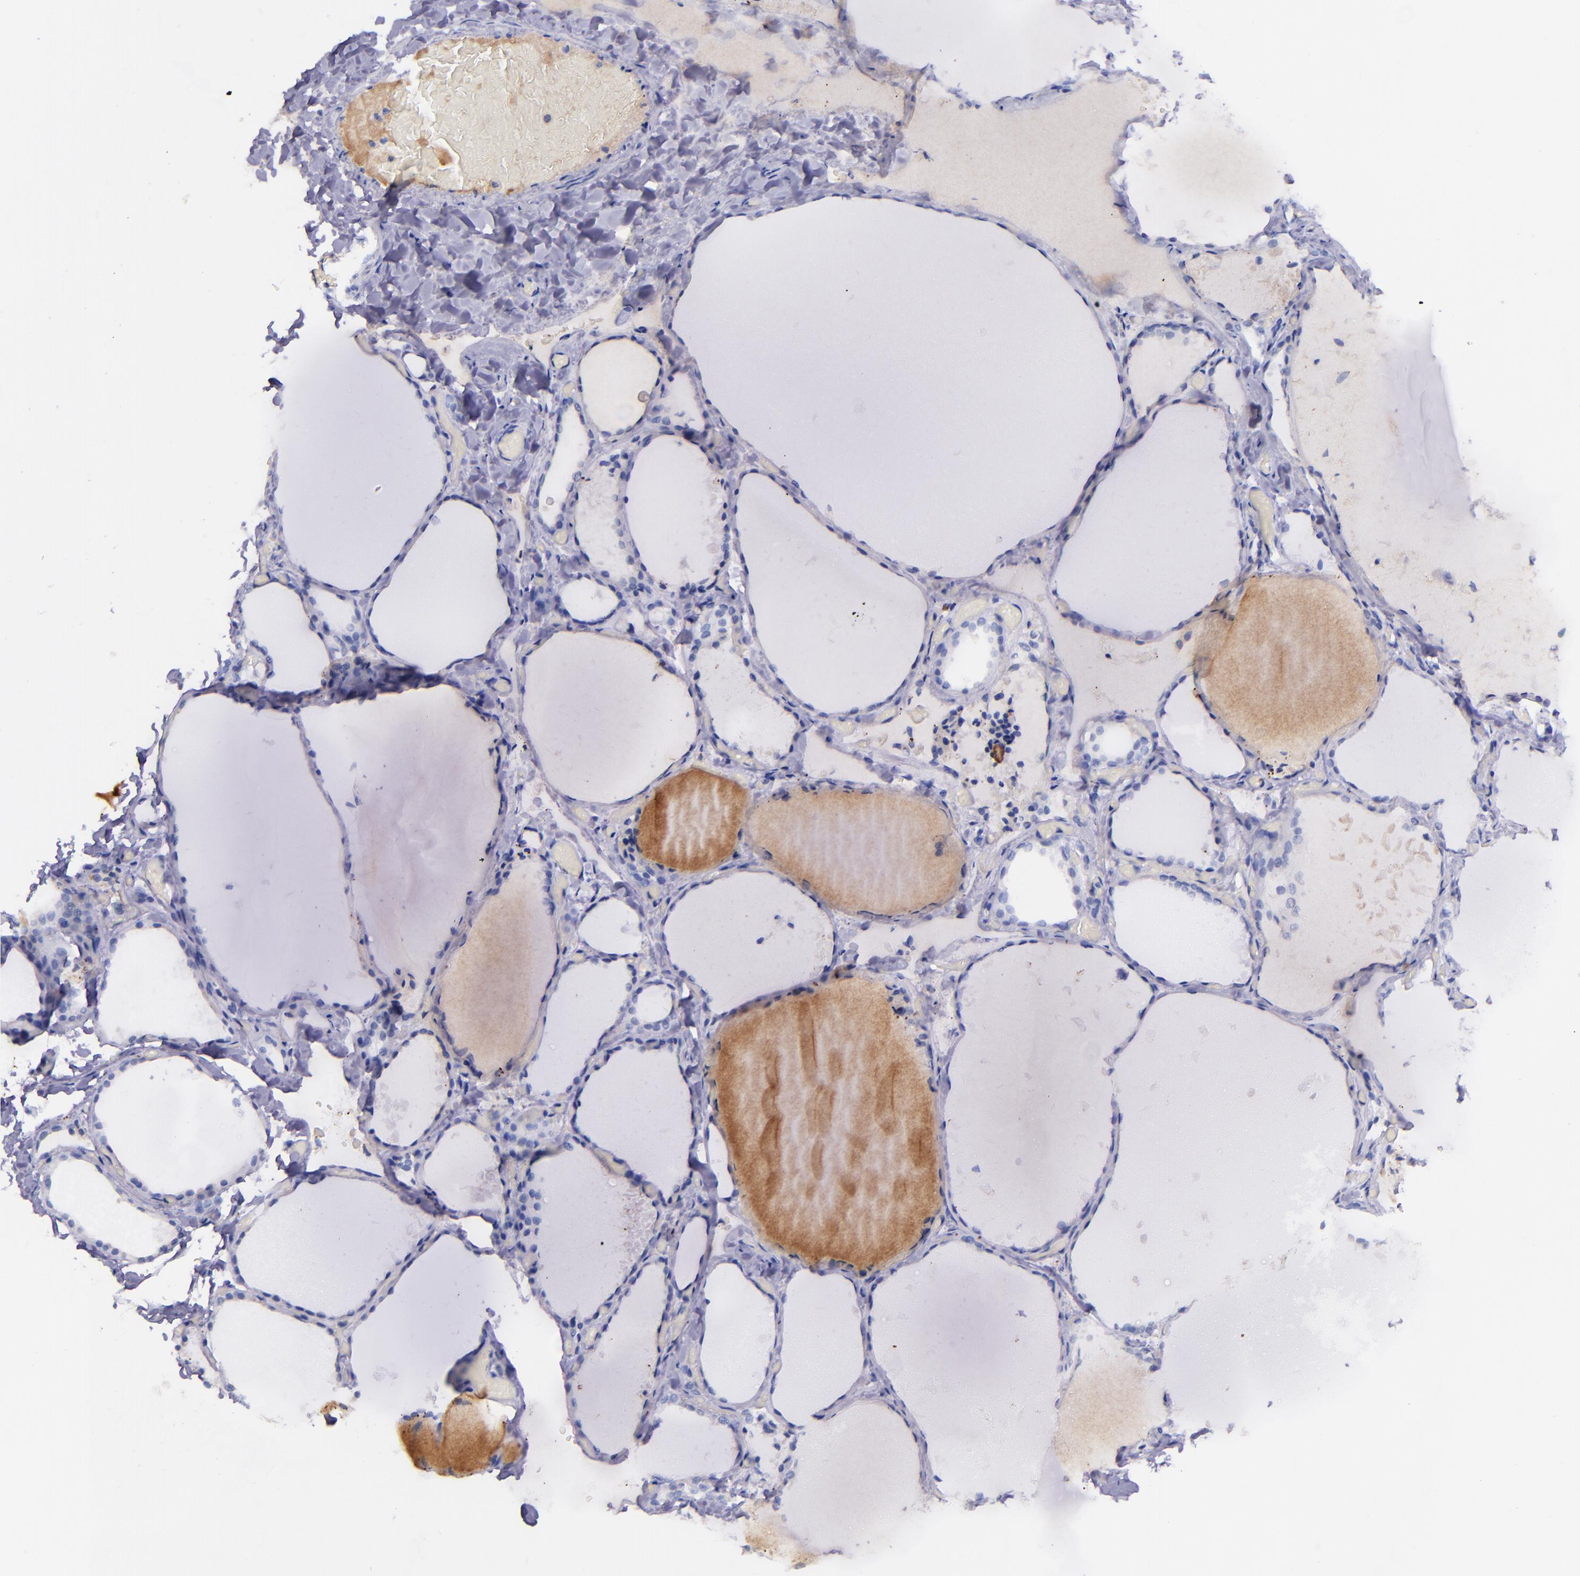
{"staining": {"intensity": "negative", "quantity": "none", "location": "none"}, "tissue": "thyroid gland", "cell_type": "Glandular cells", "image_type": "normal", "snomed": [{"axis": "morphology", "description": "Normal tissue, NOS"}, {"axis": "topography", "description": "Thyroid gland"}], "caption": "Photomicrograph shows no protein expression in glandular cells of unremarkable thyroid gland. The staining was performed using DAB (3,3'-diaminobenzidine) to visualize the protein expression in brown, while the nuclei were stained in blue with hematoxylin (Magnification: 20x).", "gene": "KNG1", "patient": {"sex": "female", "age": 22}}